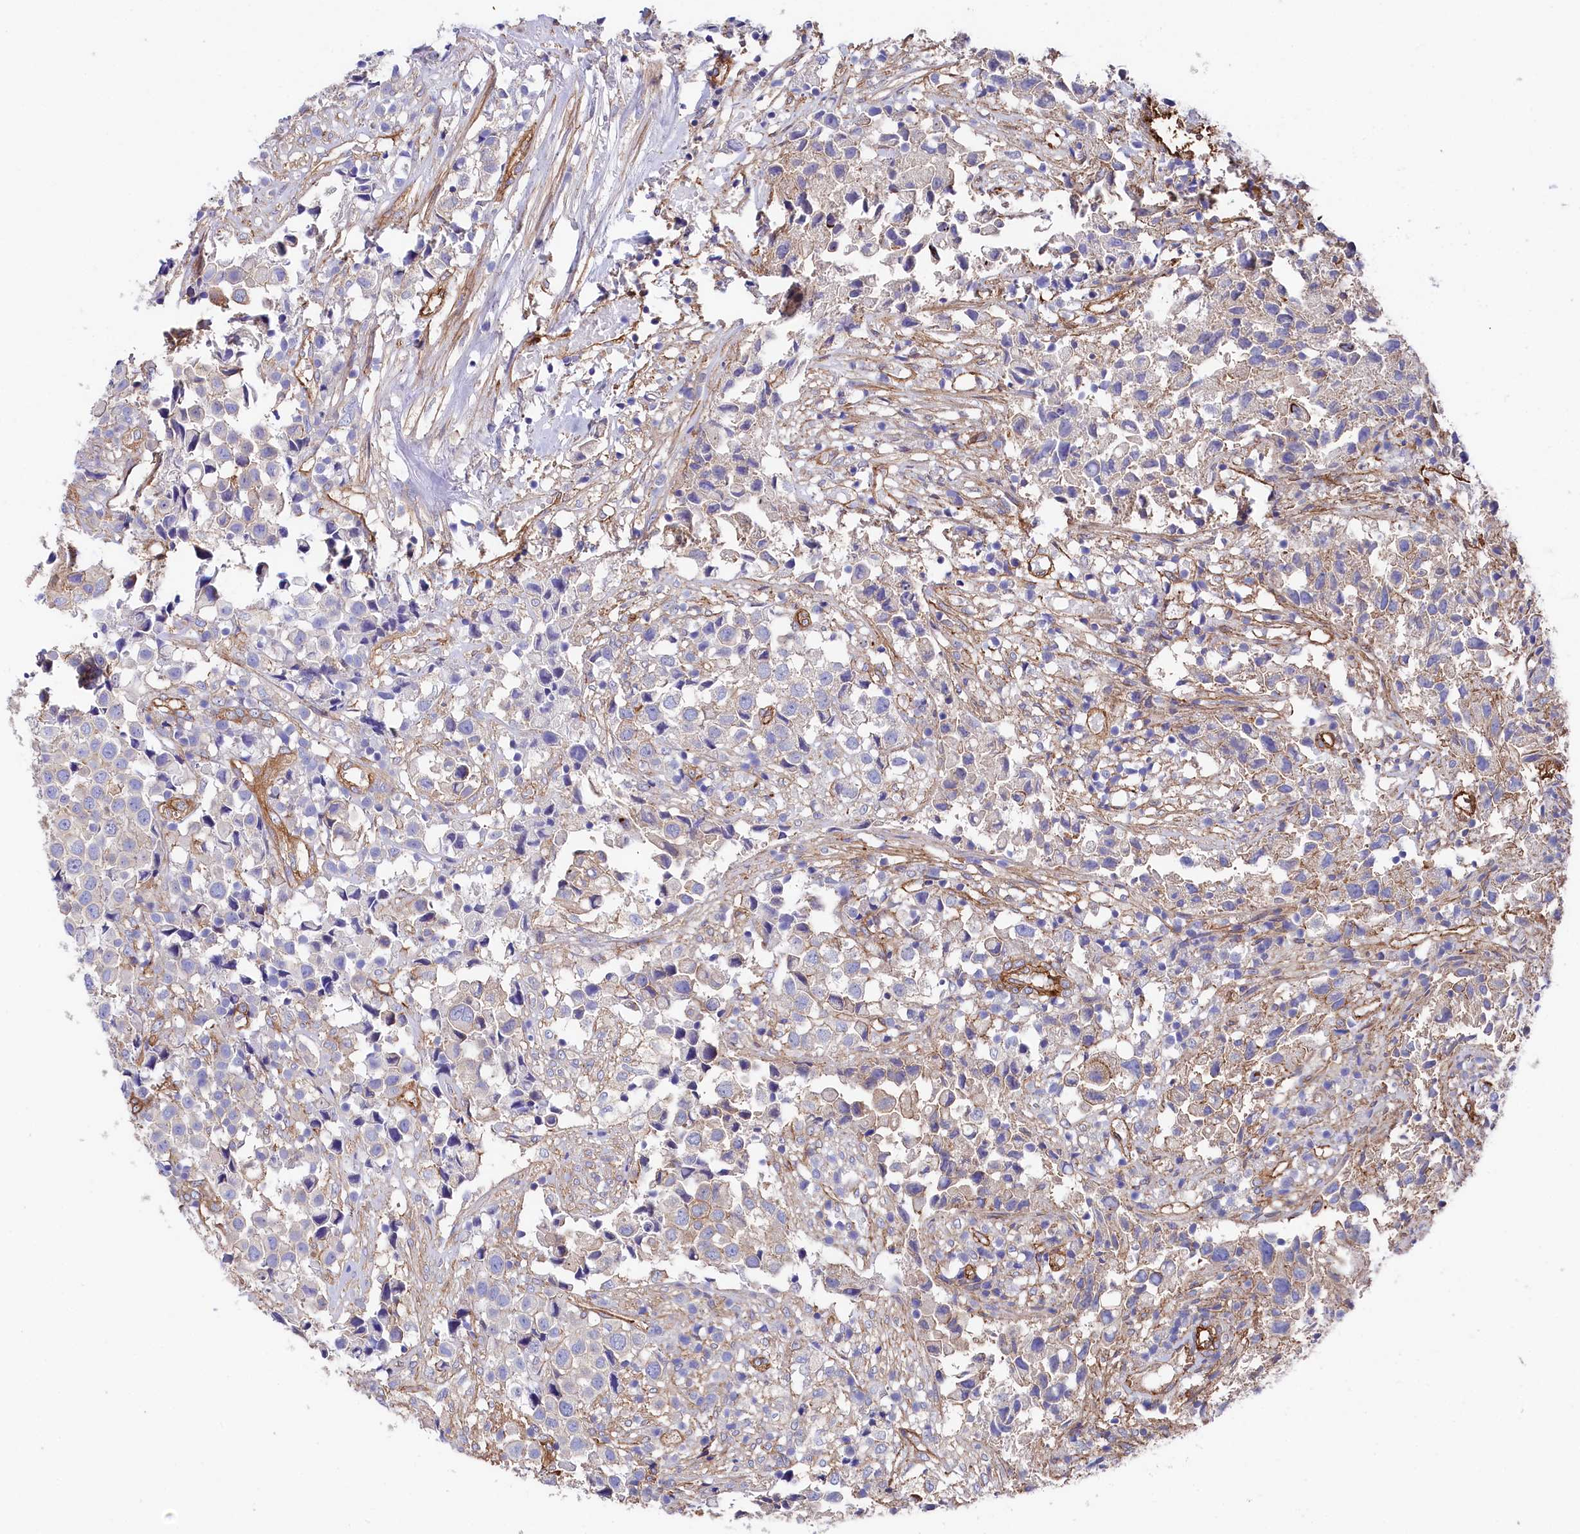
{"staining": {"intensity": "negative", "quantity": "none", "location": "none"}, "tissue": "urothelial cancer", "cell_type": "Tumor cells", "image_type": "cancer", "snomed": [{"axis": "morphology", "description": "Urothelial carcinoma, High grade"}, {"axis": "topography", "description": "Urinary bladder"}], "caption": "Tumor cells show no significant protein staining in urothelial carcinoma (high-grade).", "gene": "TNKS1BP1", "patient": {"sex": "female", "age": 75}}